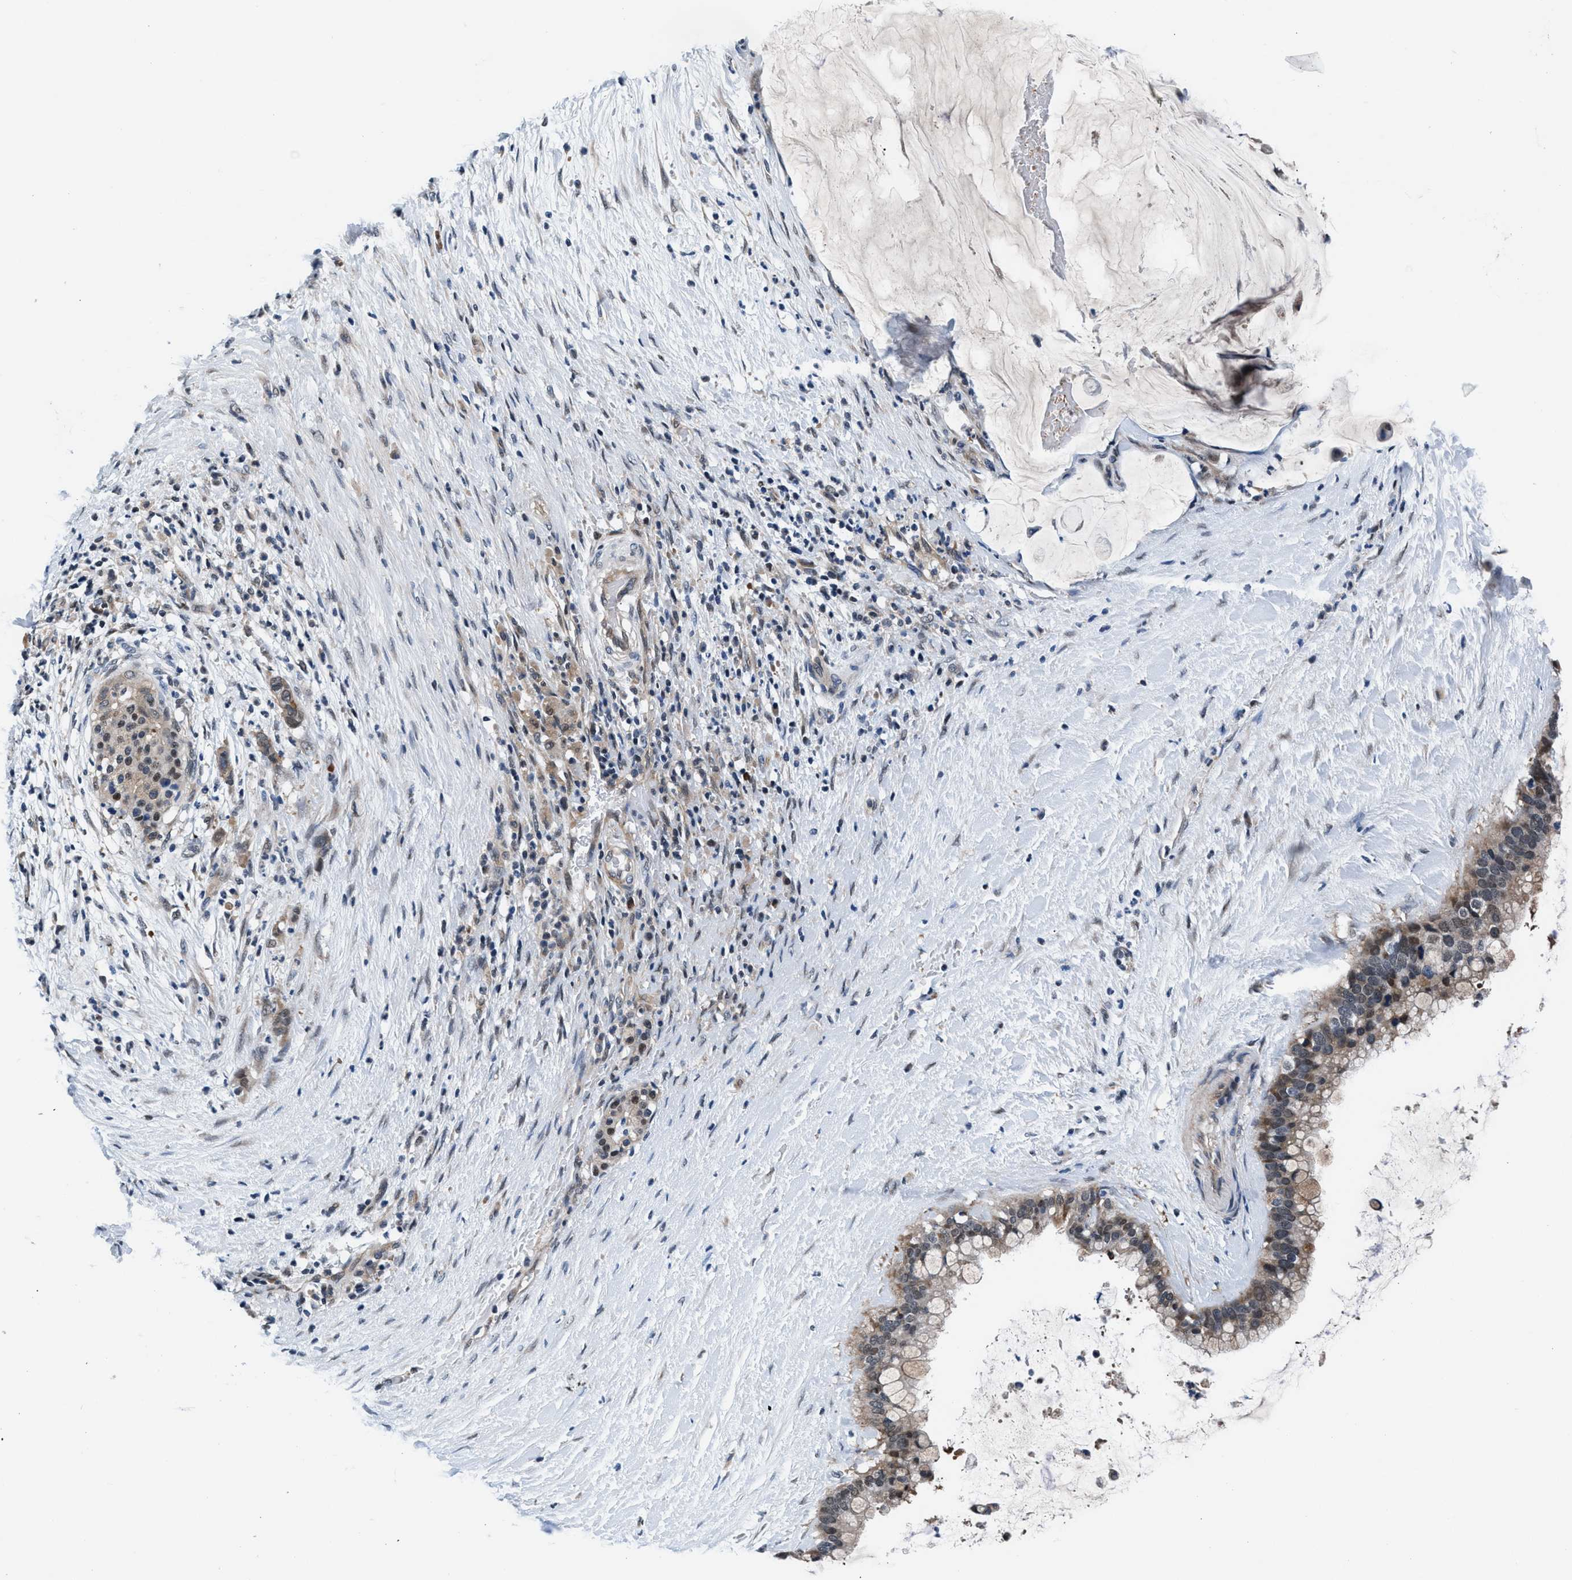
{"staining": {"intensity": "weak", "quantity": ">75%", "location": "cytoplasmic/membranous"}, "tissue": "pancreatic cancer", "cell_type": "Tumor cells", "image_type": "cancer", "snomed": [{"axis": "morphology", "description": "Adenocarcinoma, NOS"}, {"axis": "topography", "description": "Pancreas"}], "caption": "DAB immunohistochemical staining of pancreatic cancer displays weak cytoplasmic/membranous protein expression in about >75% of tumor cells.", "gene": "PRPSAP2", "patient": {"sex": "male", "age": 41}}